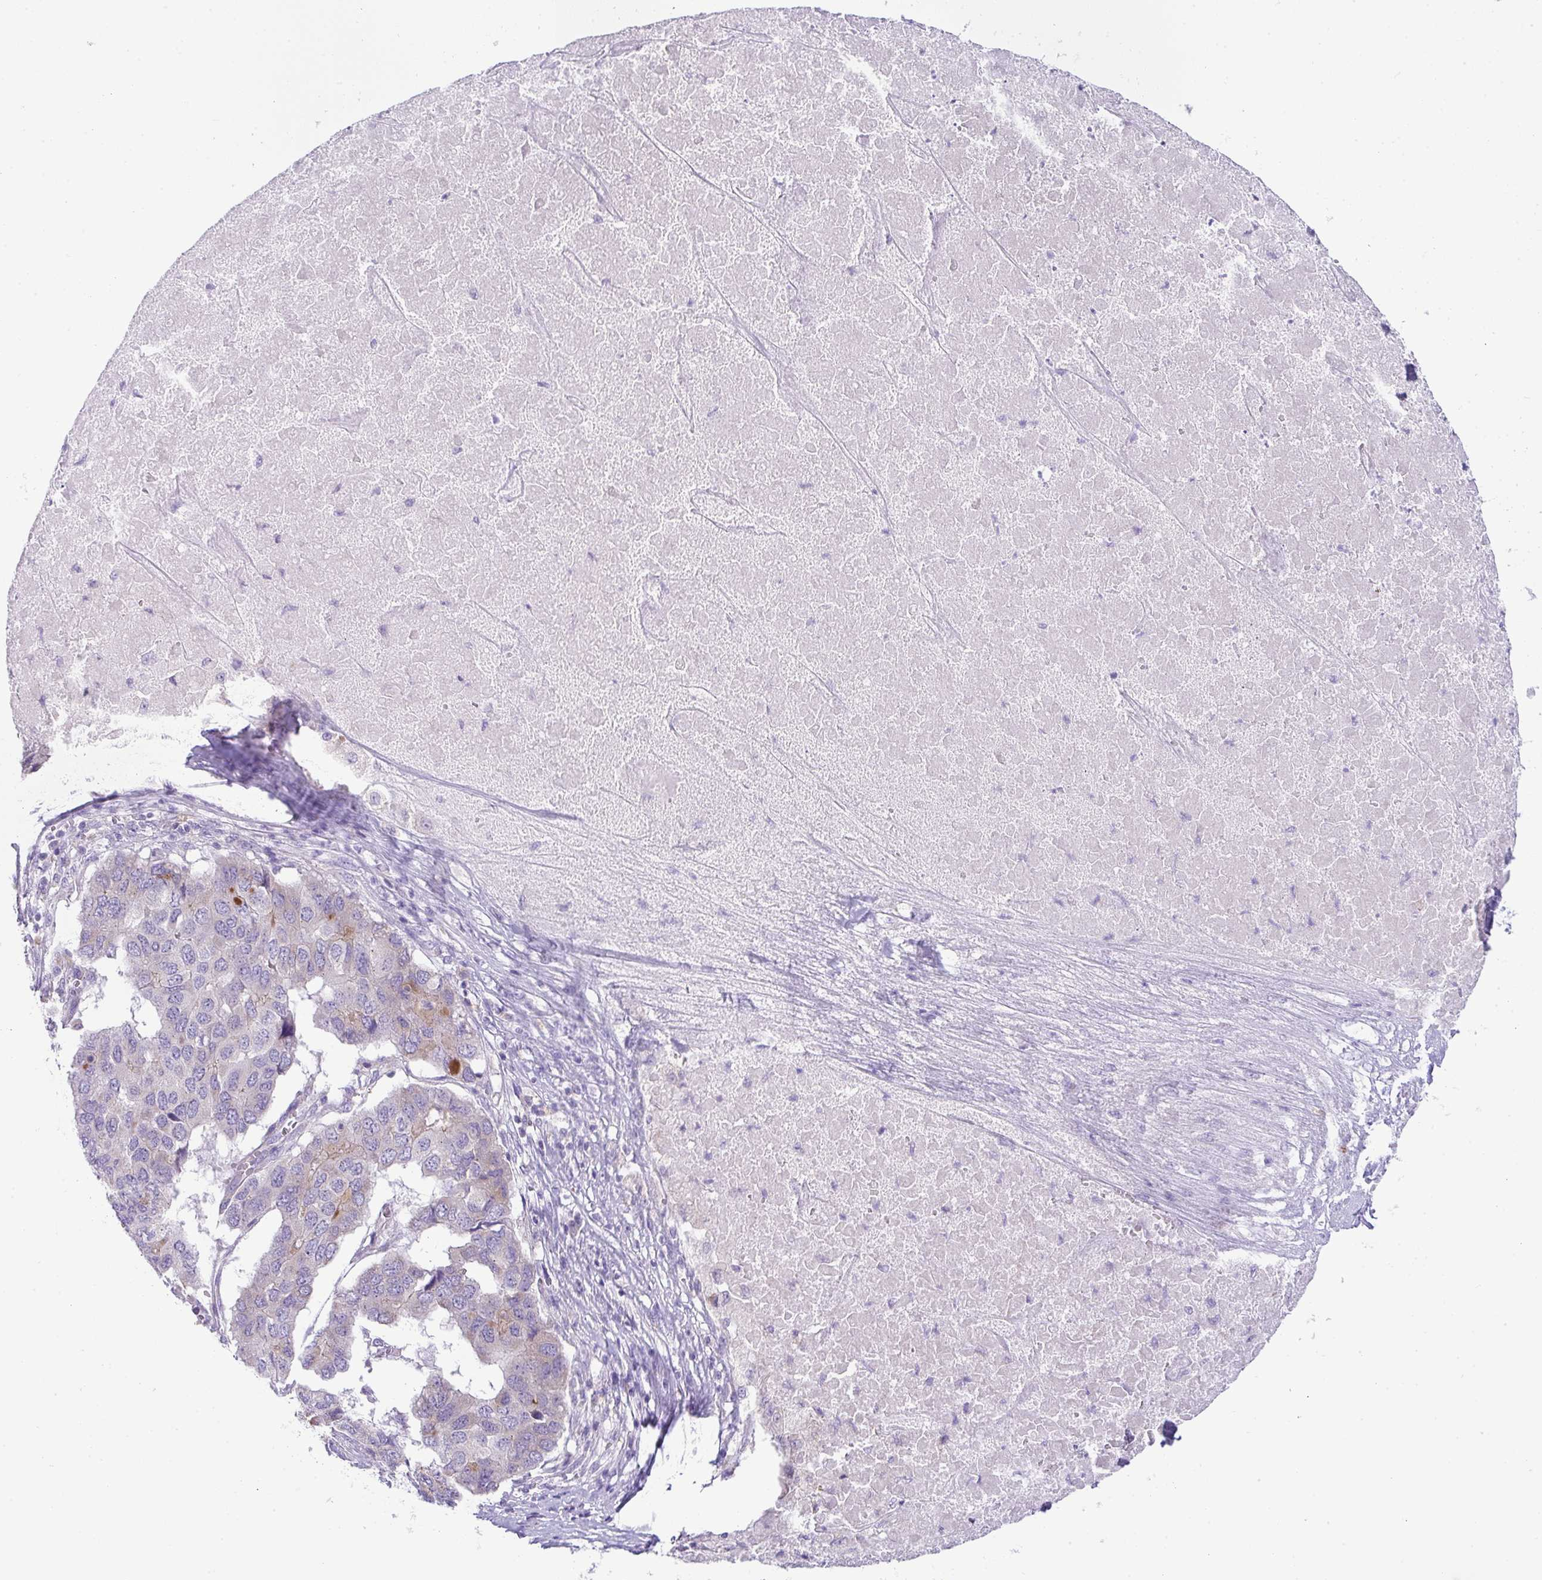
{"staining": {"intensity": "weak", "quantity": "<25%", "location": "cytoplasmic/membranous"}, "tissue": "pancreatic cancer", "cell_type": "Tumor cells", "image_type": "cancer", "snomed": [{"axis": "morphology", "description": "Adenocarcinoma, NOS"}, {"axis": "topography", "description": "Pancreas"}], "caption": "Immunohistochemical staining of adenocarcinoma (pancreatic) demonstrates no significant staining in tumor cells.", "gene": "PLA2G12B", "patient": {"sex": "male", "age": 50}}